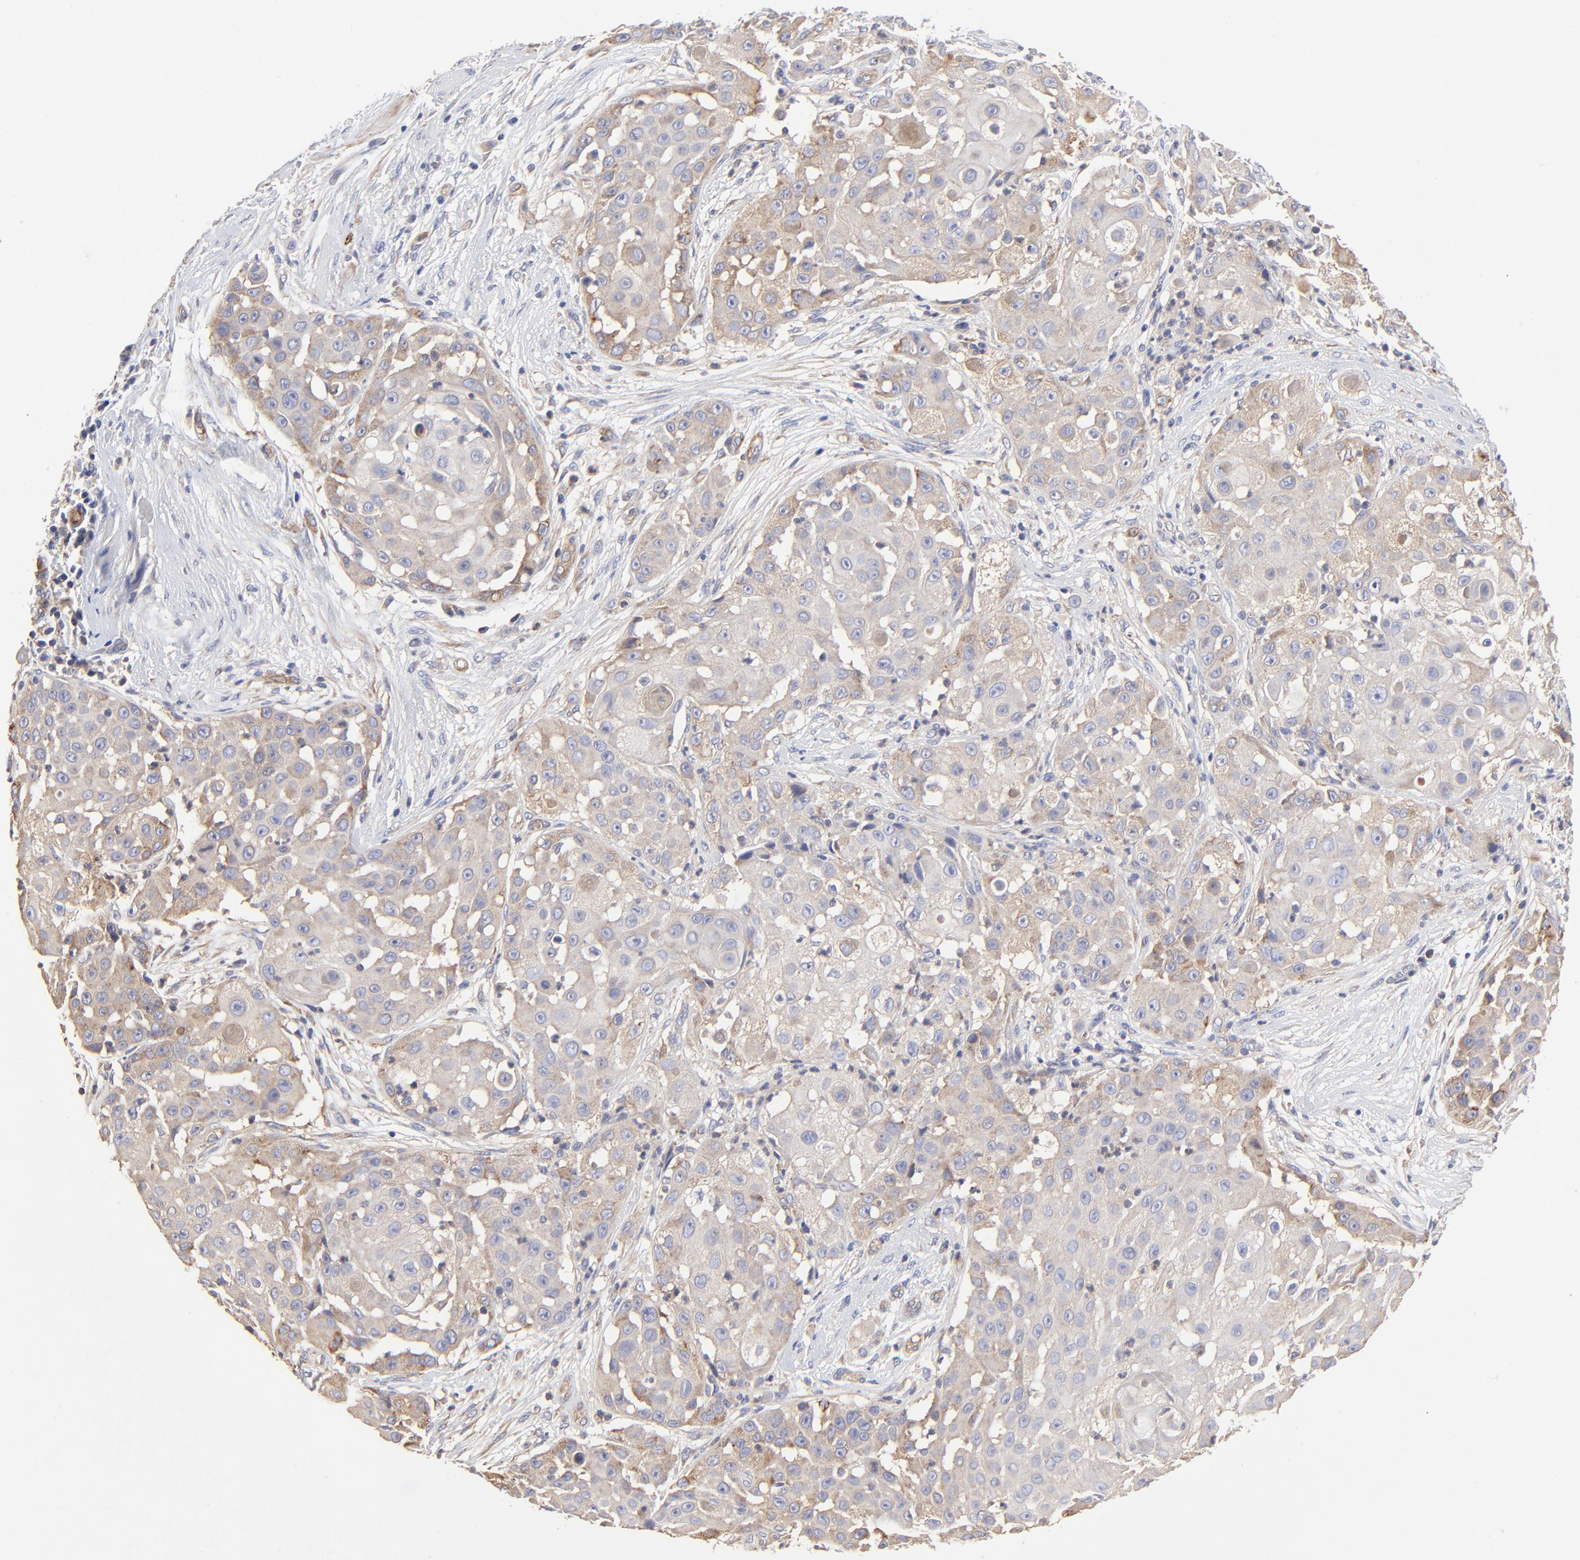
{"staining": {"intensity": "weak", "quantity": ">75%", "location": "cytoplasmic/membranous"}, "tissue": "skin cancer", "cell_type": "Tumor cells", "image_type": "cancer", "snomed": [{"axis": "morphology", "description": "Squamous cell carcinoma, NOS"}, {"axis": "topography", "description": "Skin"}], "caption": "This is a photomicrograph of IHC staining of skin cancer, which shows weak expression in the cytoplasmic/membranous of tumor cells.", "gene": "SULF2", "patient": {"sex": "female", "age": 57}}